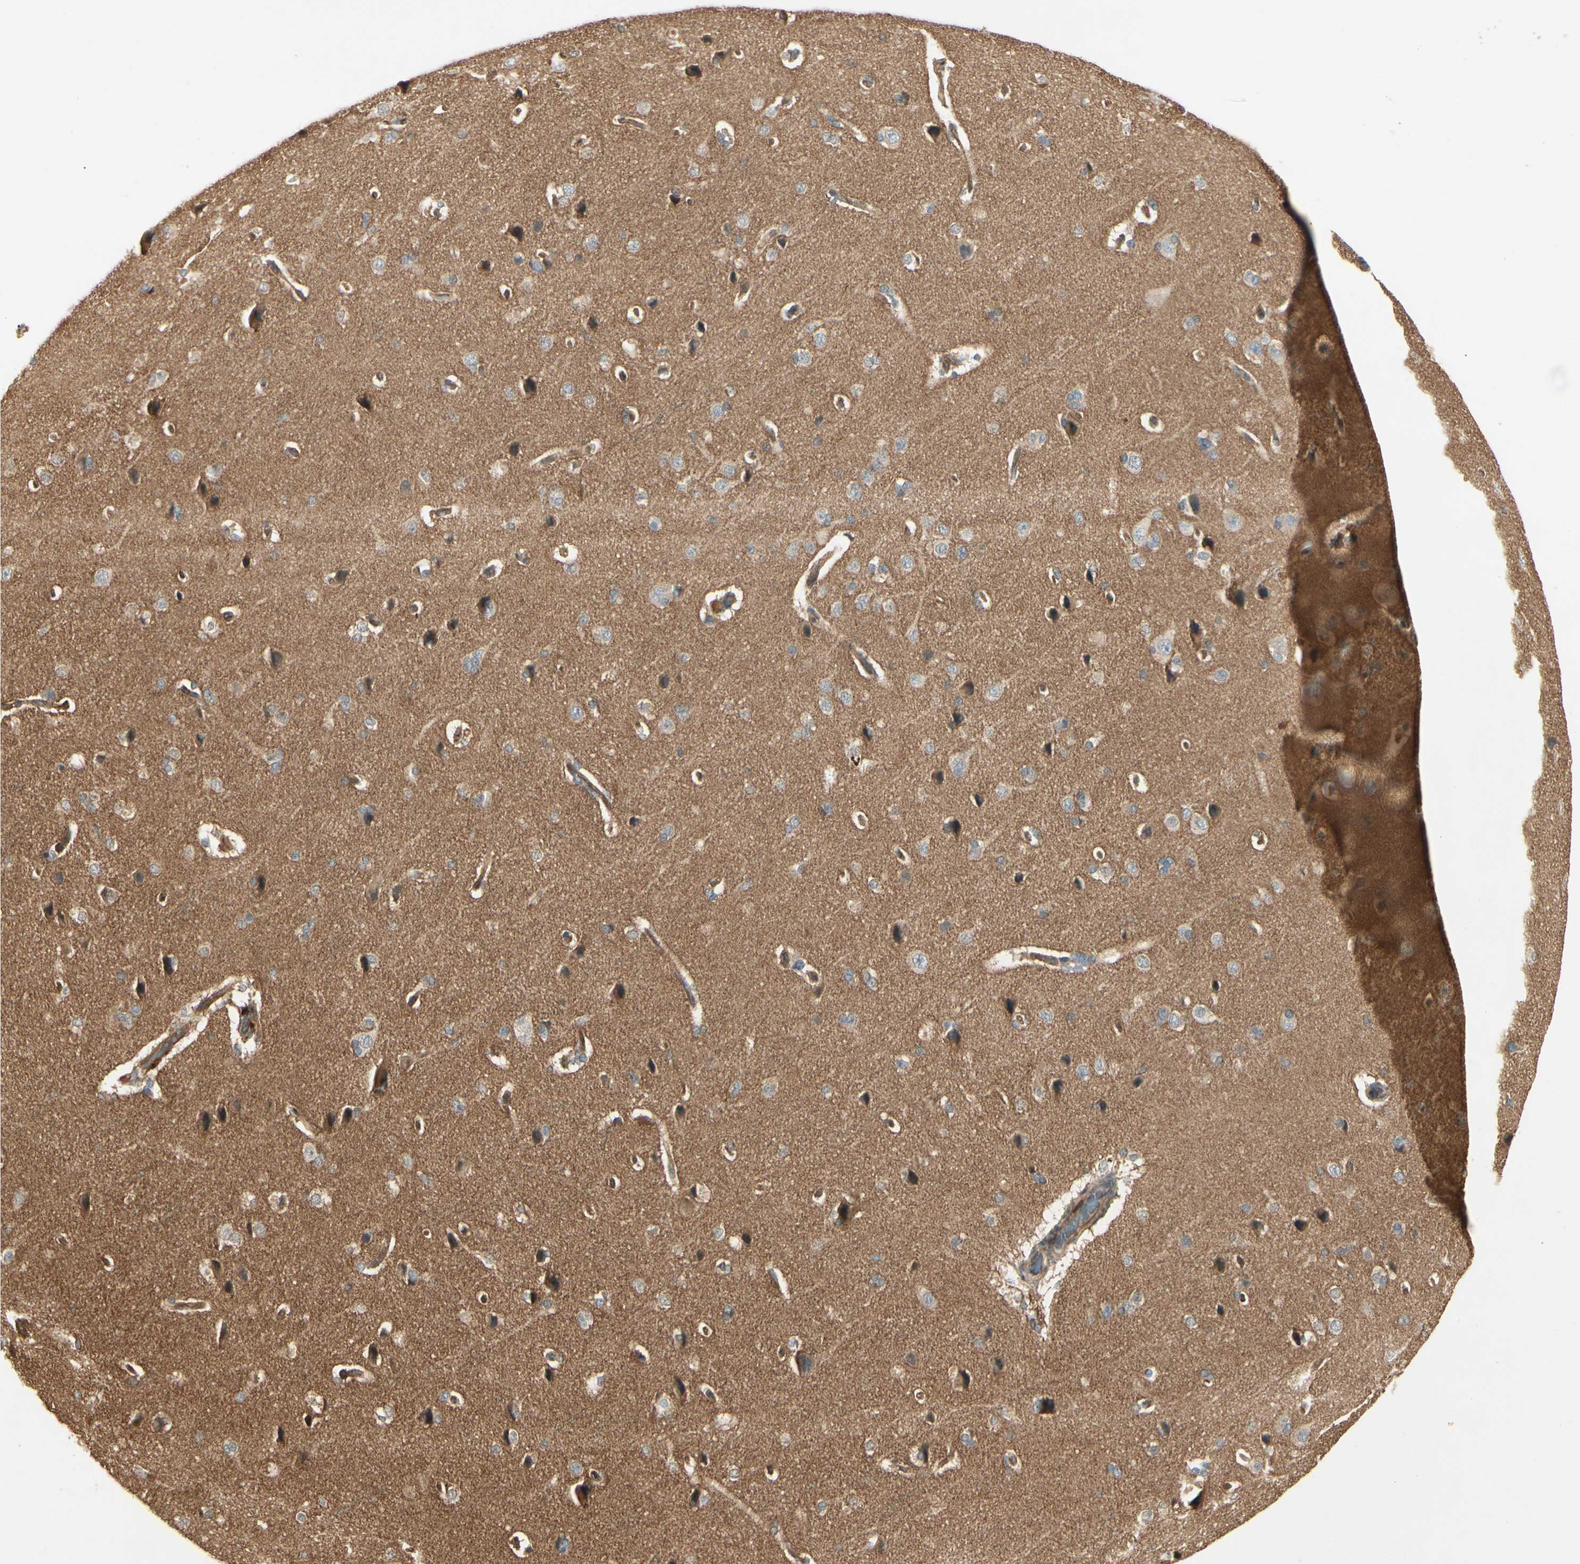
{"staining": {"intensity": "moderate", "quantity": ">75%", "location": "cytoplasmic/membranous"}, "tissue": "cerebral cortex", "cell_type": "Endothelial cells", "image_type": "normal", "snomed": [{"axis": "morphology", "description": "Normal tissue, NOS"}, {"axis": "topography", "description": "Cerebral cortex"}], "caption": "Protein expression analysis of benign cerebral cortex reveals moderate cytoplasmic/membranous positivity in approximately >75% of endothelial cells.", "gene": "RNF180", "patient": {"sex": "male", "age": 62}}